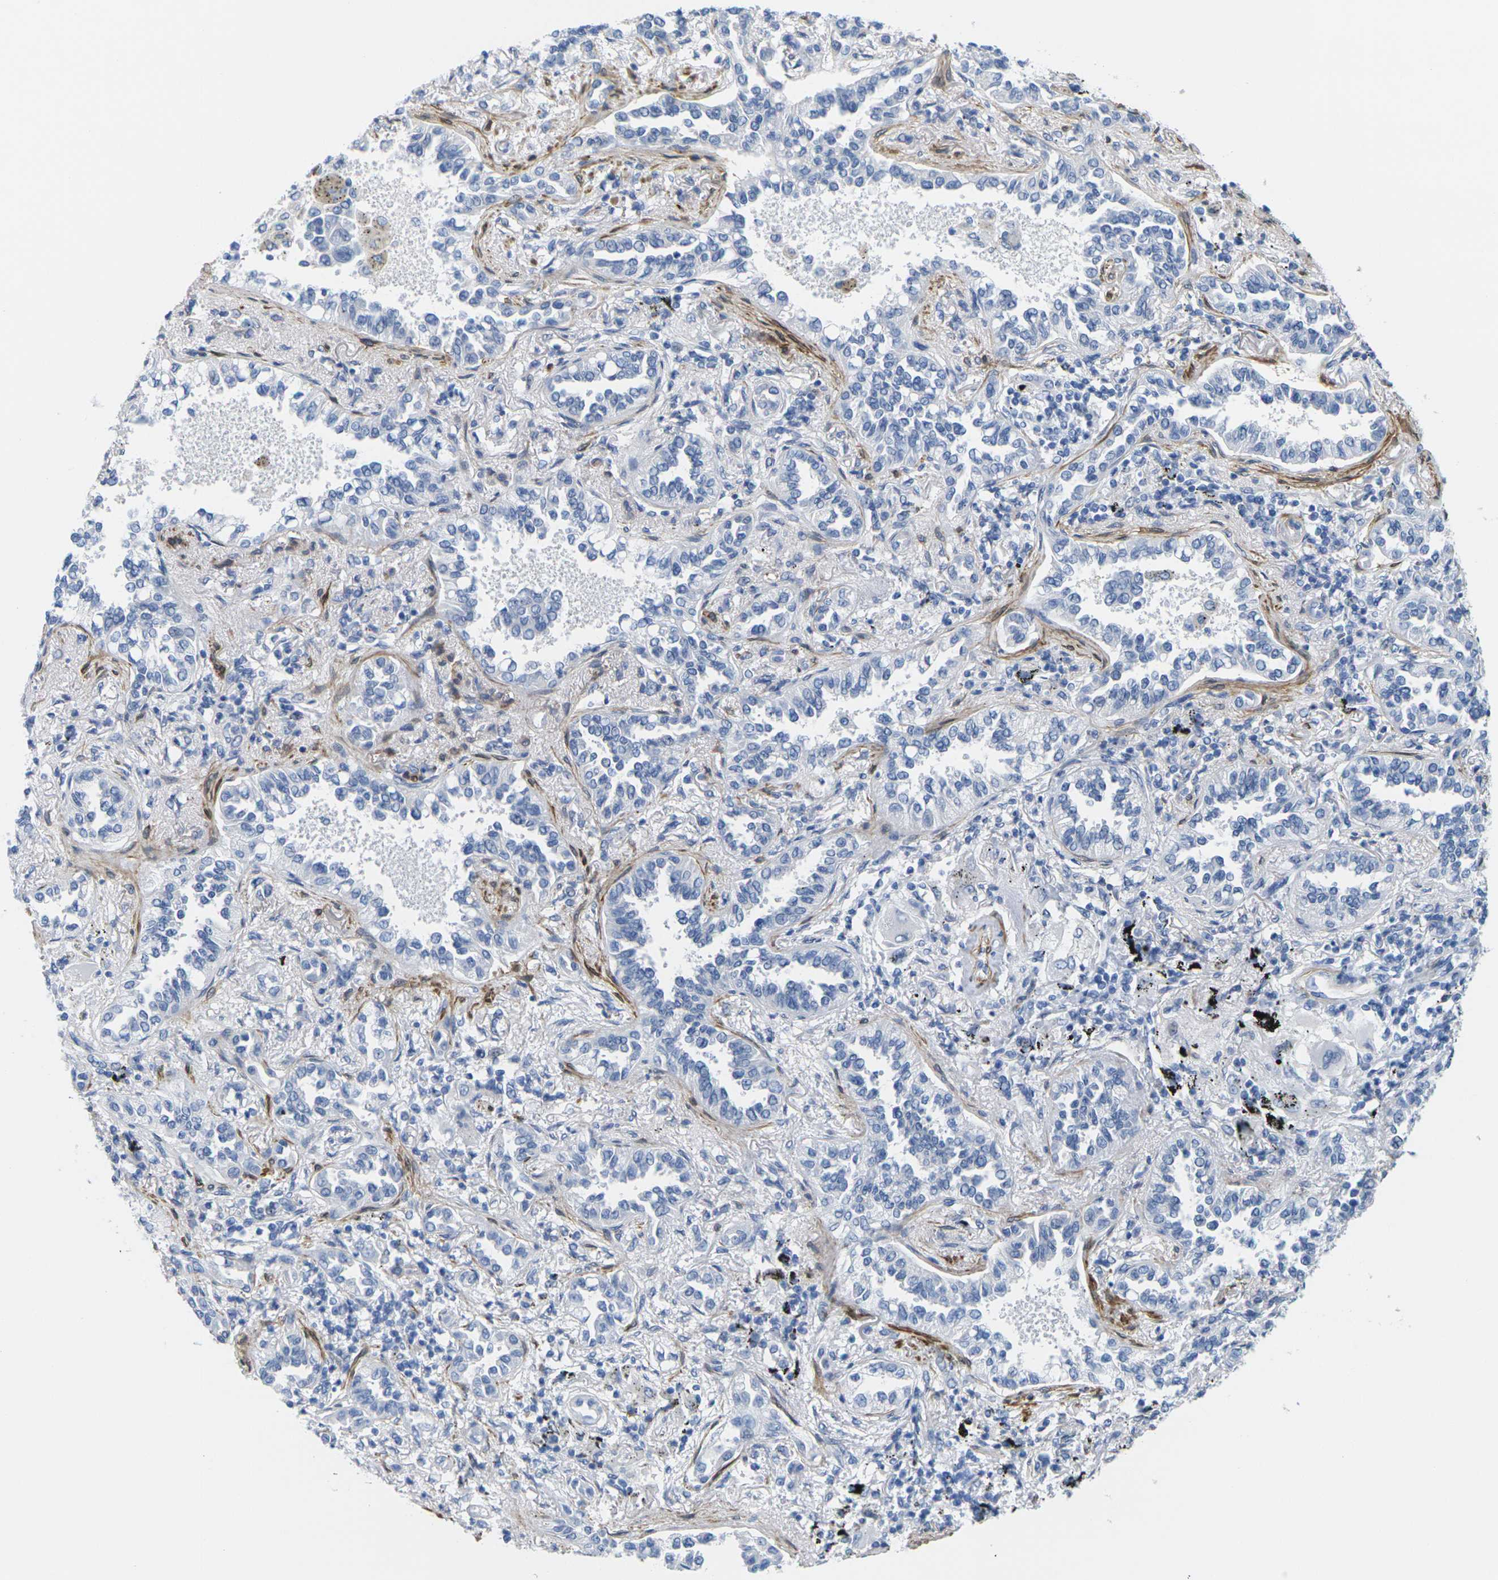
{"staining": {"intensity": "negative", "quantity": "none", "location": "none"}, "tissue": "lung cancer", "cell_type": "Tumor cells", "image_type": "cancer", "snomed": [{"axis": "morphology", "description": "Normal tissue, NOS"}, {"axis": "morphology", "description": "Adenocarcinoma, NOS"}, {"axis": "topography", "description": "Lung"}], "caption": "The photomicrograph shows no staining of tumor cells in lung cancer.", "gene": "CNN1", "patient": {"sex": "male", "age": 59}}